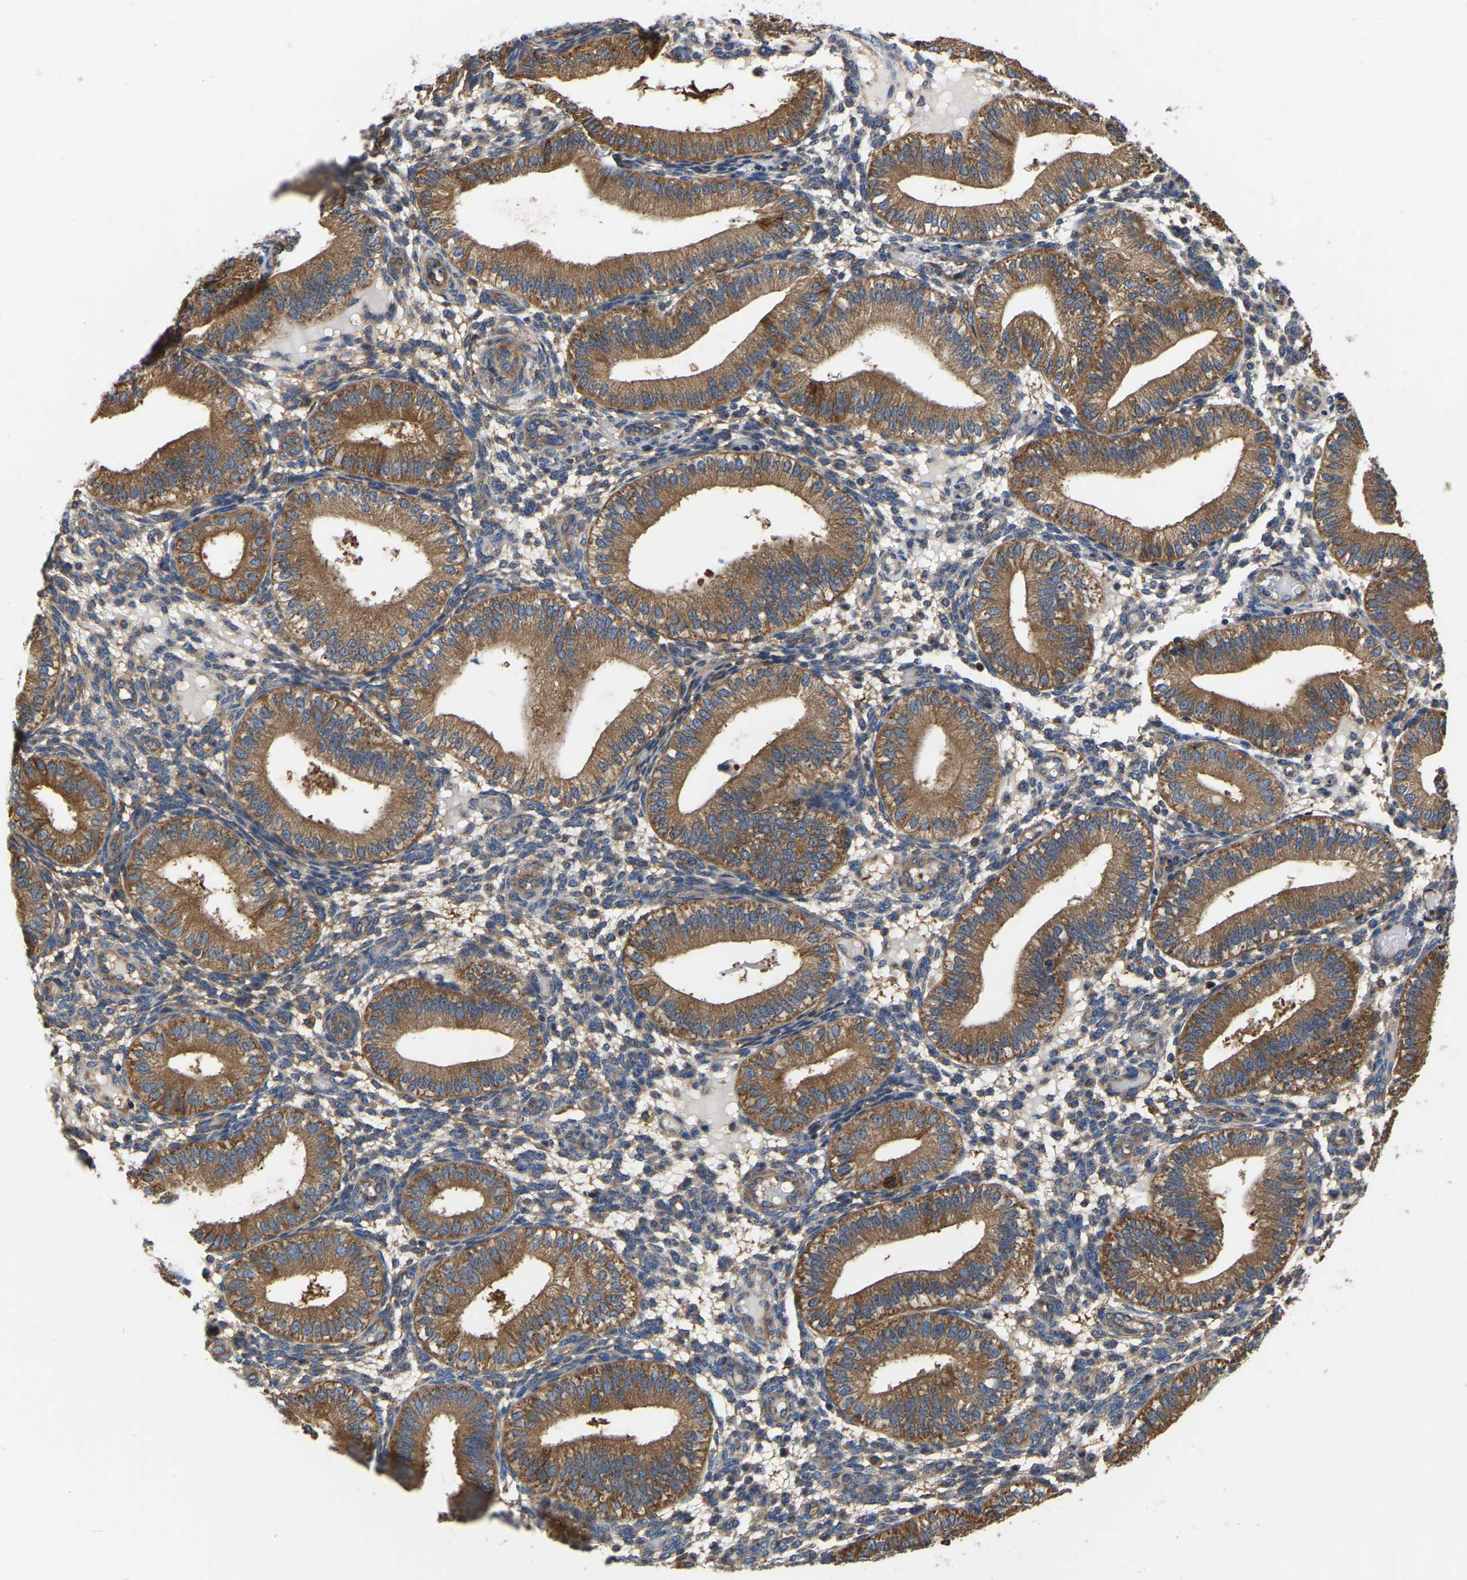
{"staining": {"intensity": "moderate", "quantity": "25%-75%", "location": "cytoplasmic/membranous"}, "tissue": "endometrium", "cell_type": "Cells in endometrial stroma", "image_type": "normal", "snomed": [{"axis": "morphology", "description": "Normal tissue, NOS"}, {"axis": "topography", "description": "Endometrium"}], "caption": "Immunohistochemistry staining of benign endometrium, which exhibits medium levels of moderate cytoplasmic/membranous staining in about 25%-75% of cells in endometrial stroma indicating moderate cytoplasmic/membranous protein staining. The staining was performed using DAB (brown) for protein detection and nuclei were counterstained in hematoxylin (blue).", "gene": "GARS1", "patient": {"sex": "female", "age": 39}}